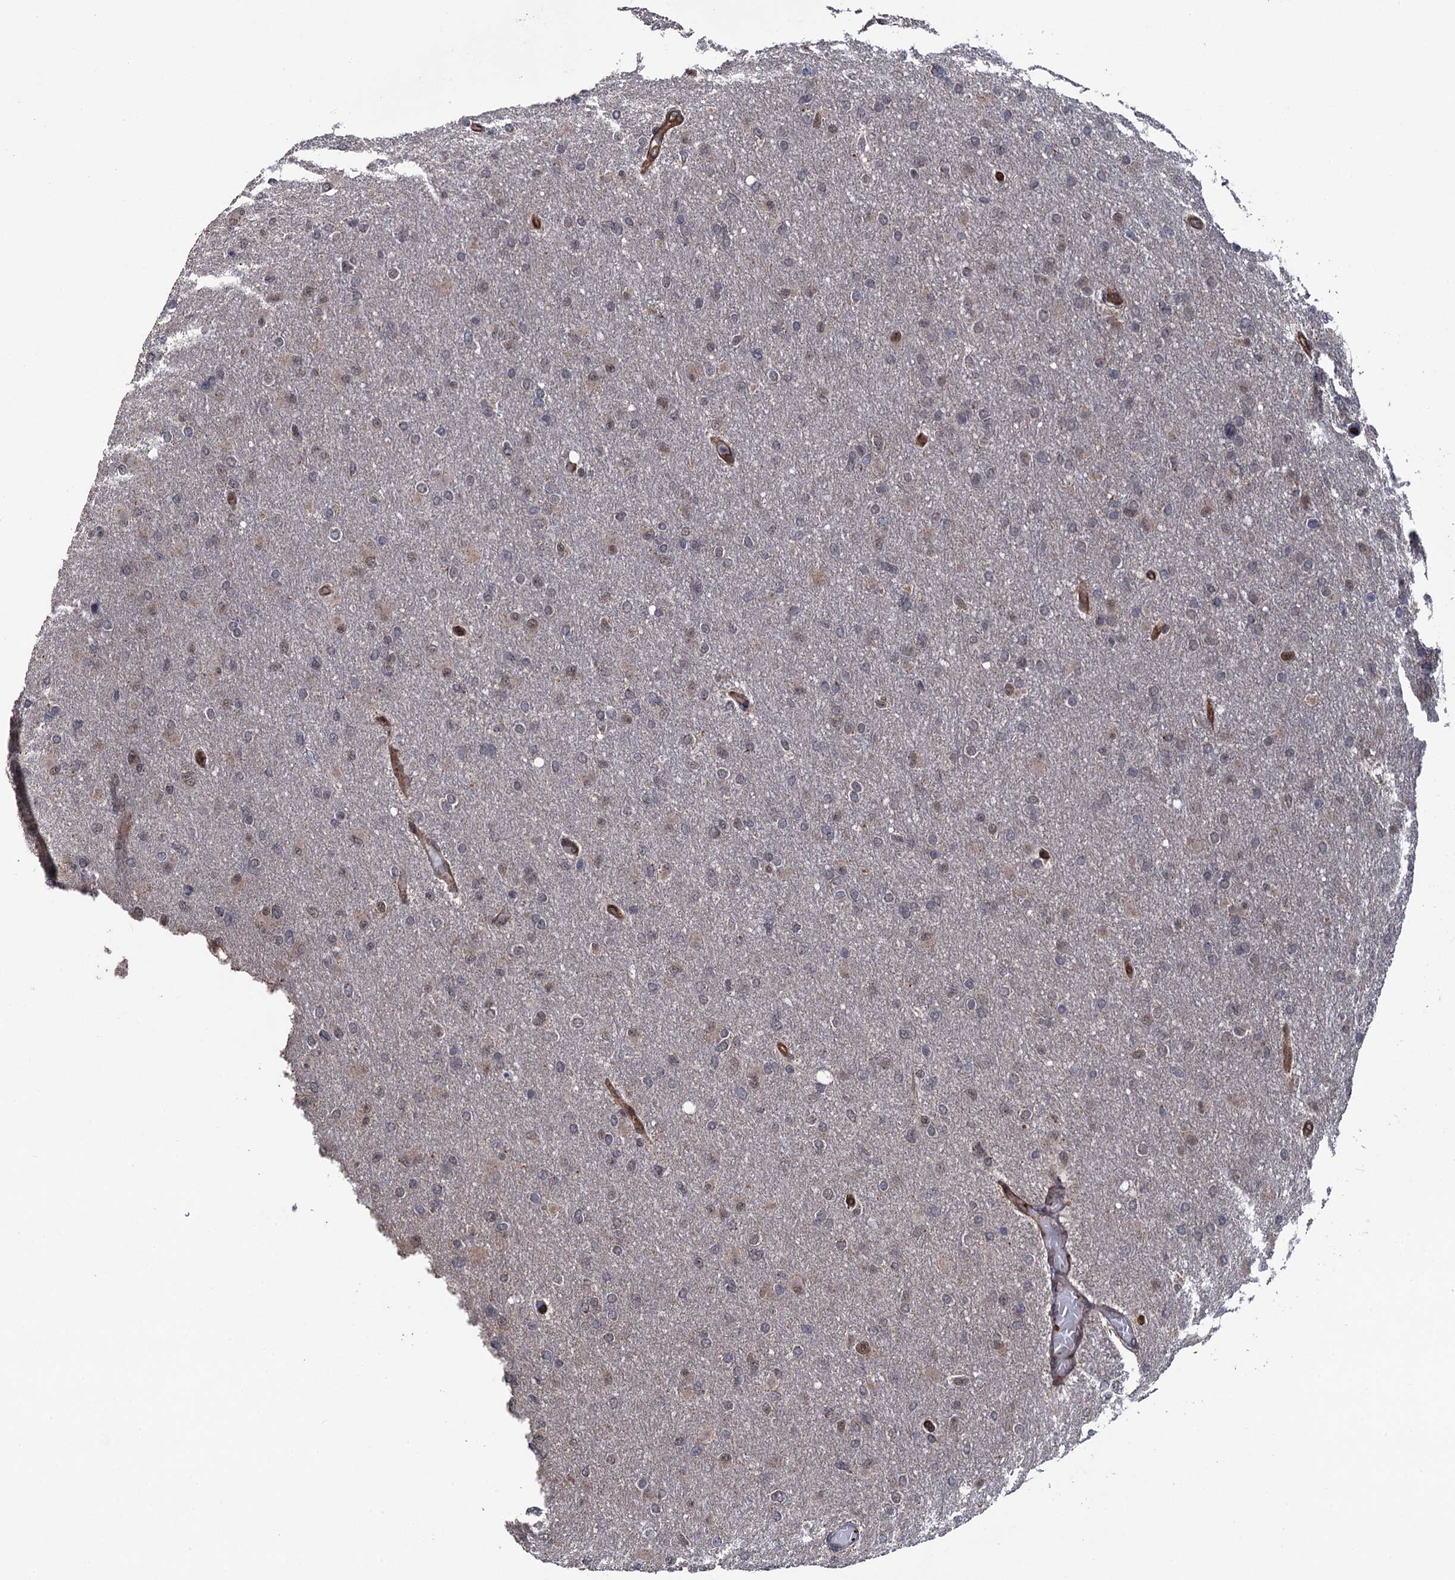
{"staining": {"intensity": "weak", "quantity": "<25%", "location": "nuclear"}, "tissue": "glioma", "cell_type": "Tumor cells", "image_type": "cancer", "snomed": [{"axis": "morphology", "description": "Glioma, malignant, High grade"}, {"axis": "topography", "description": "Cerebral cortex"}], "caption": "High magnification brightfield microscopy of glioma stained with DAB (brown) and counterstained with hematoxylin (blue): tumor cells show no significant positivity. Nuclei are stained in blue.", "gene": "LRRC63", "patient": {"sex": "female", "age": 36}}